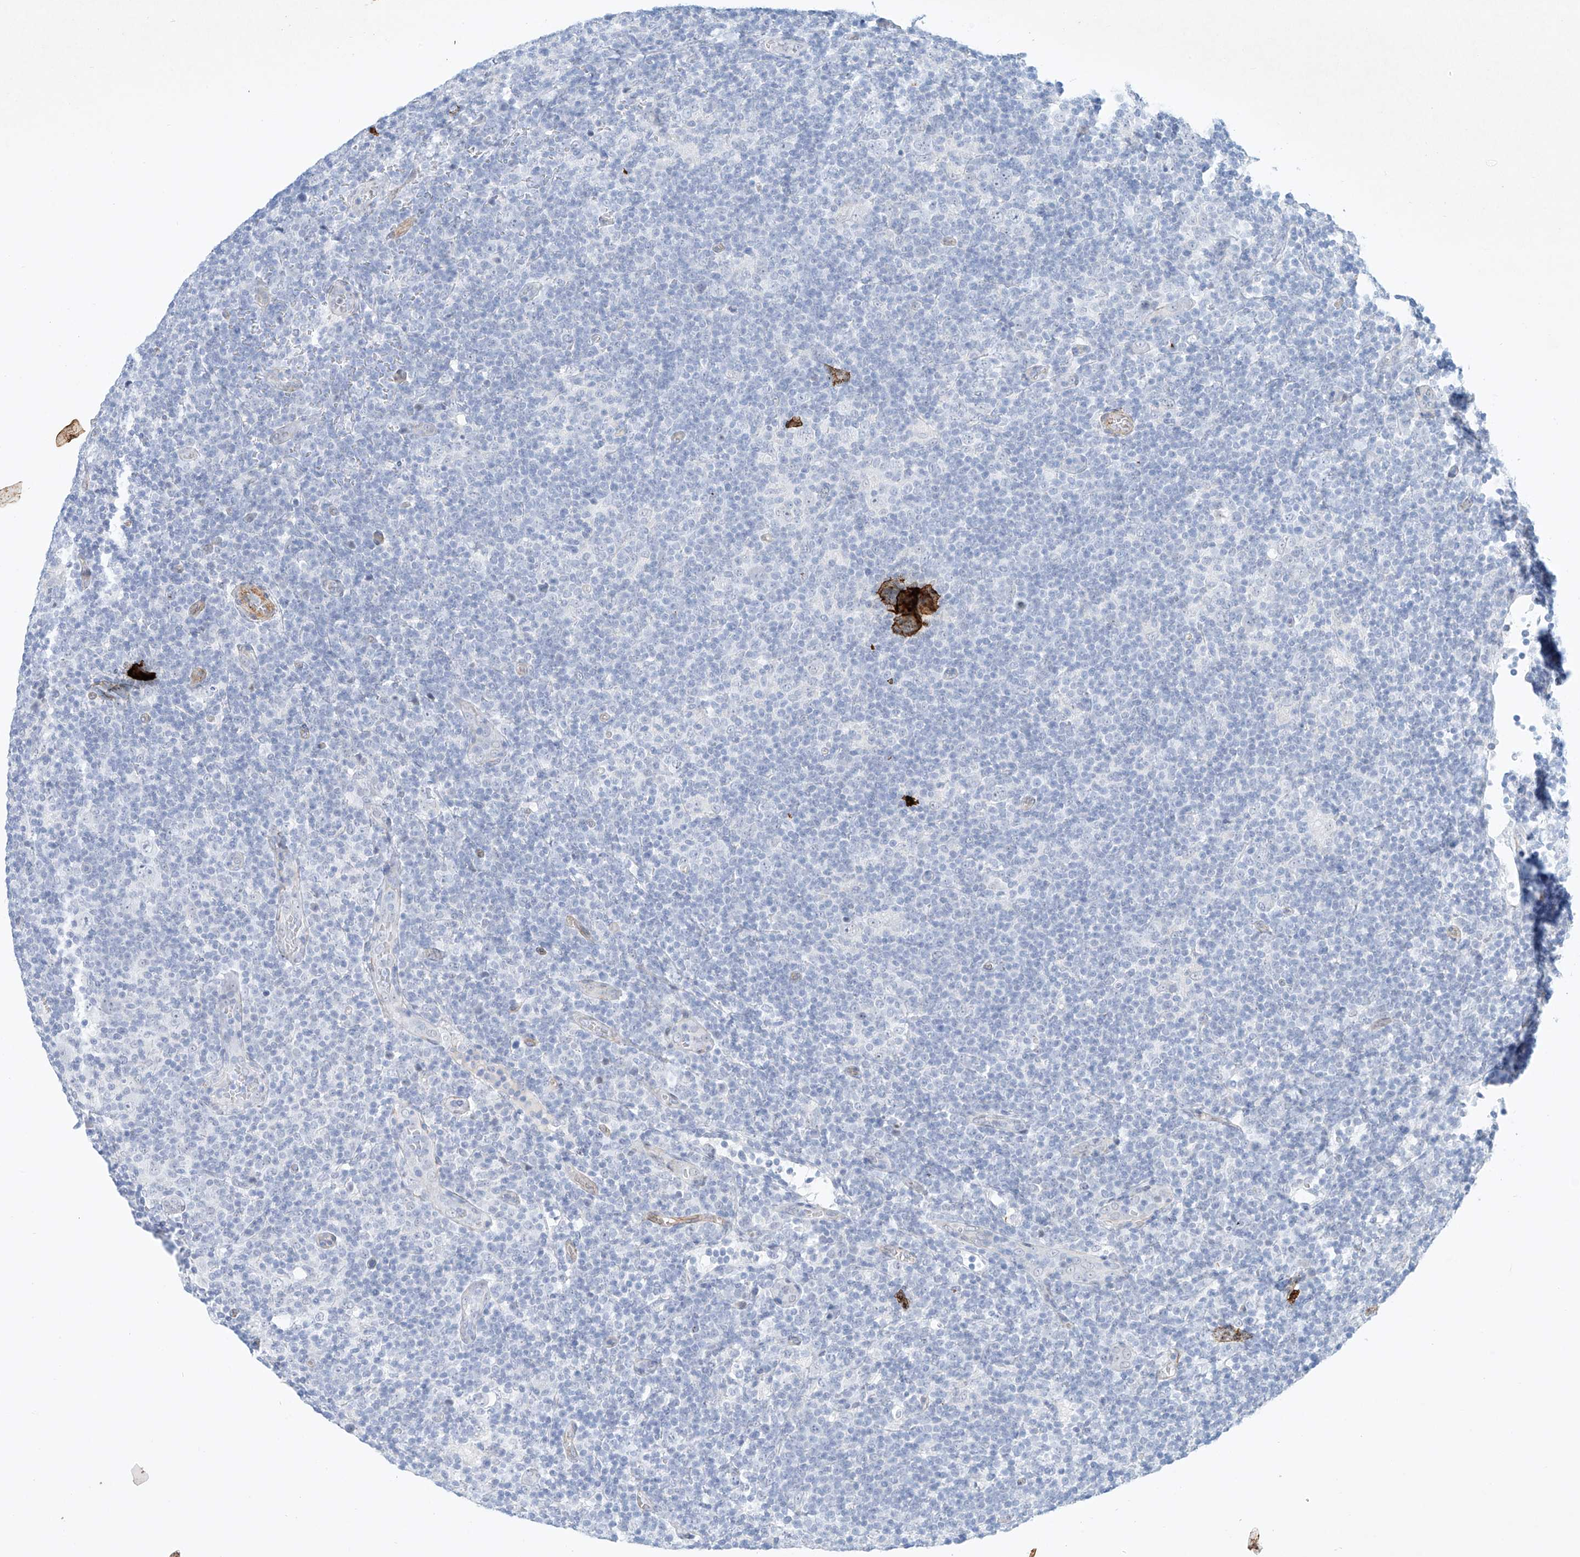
{"staining": {"intensity": "negative", "quantity": "none", "location": "none"}, "tissue": "lymphoma", "cell_type": "Tumor cells", "image_type": "cancer", "snomed": [{"axis": "morphology", "description": "Hodgkin's disease, NOS"}, {"axis": "topography", "description": "Lymph node"}], "caption": "The image demonstrates no significant positivity in tumor cells of lymphoma. (DAB immunohistochemistry (IHC), high magnification).", "gene": "REEP2", "patient": {"sex": "female", "age": 57}}